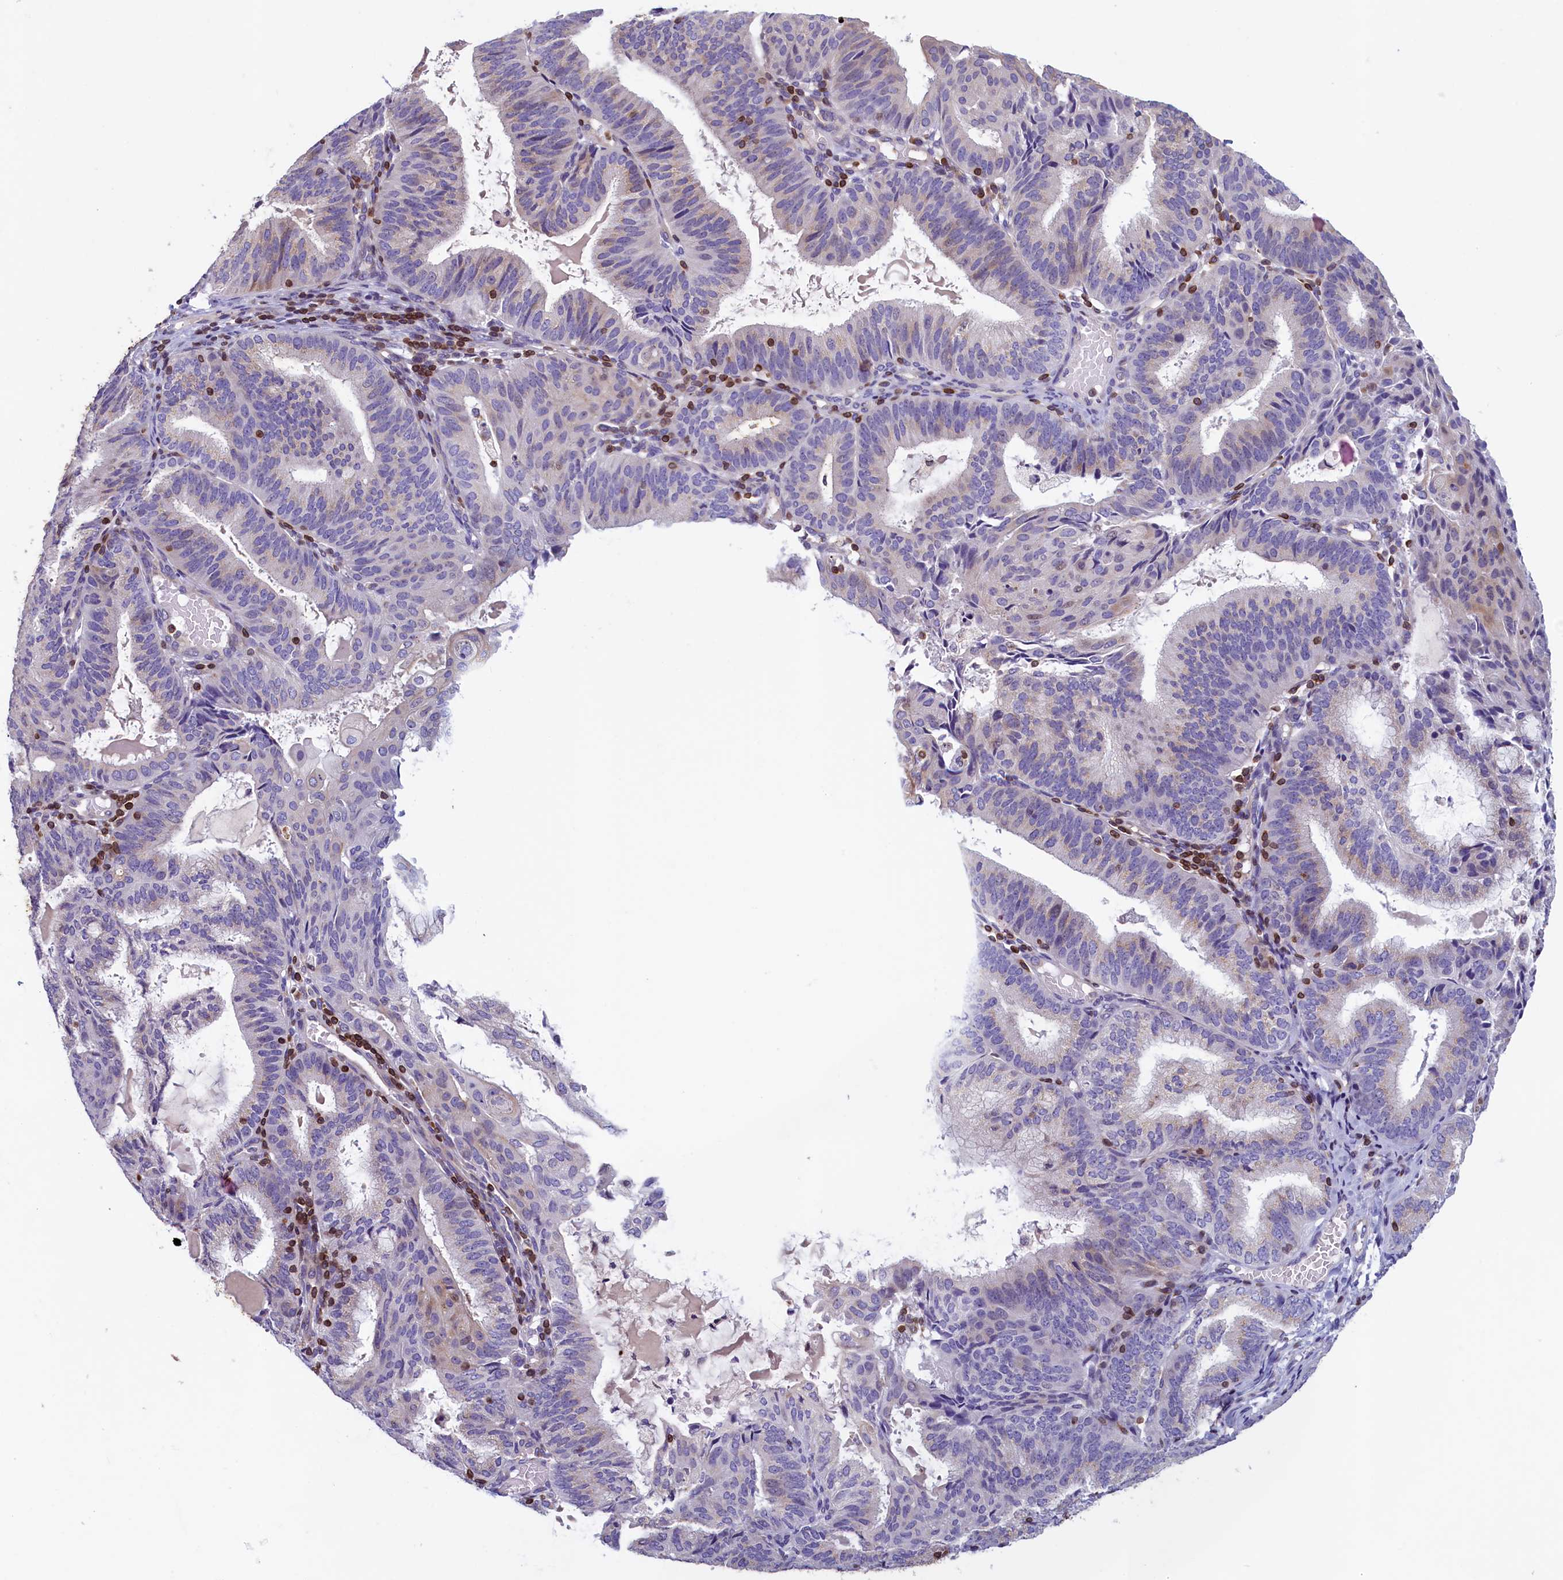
{"staining": {"intensity": "negative", "quantity": "none", "location": "none"}, "tissue": "endometrial cancer", "cell_type": "Tumor cells", "image_type": "cancer", "snomed": [{"axis": "morphology", "description": "Adenocarcinoma, NOS"}, {"axis": "topography", "description": "Endometrium"}], "caption": "Endometrial cancer (adenocarcinoma) was stained to show a protein in brown. There is no significant positivity in tumor cells.", "gene": "TRAF3IP3", "patient": {"sex": "female", "age": 49}}